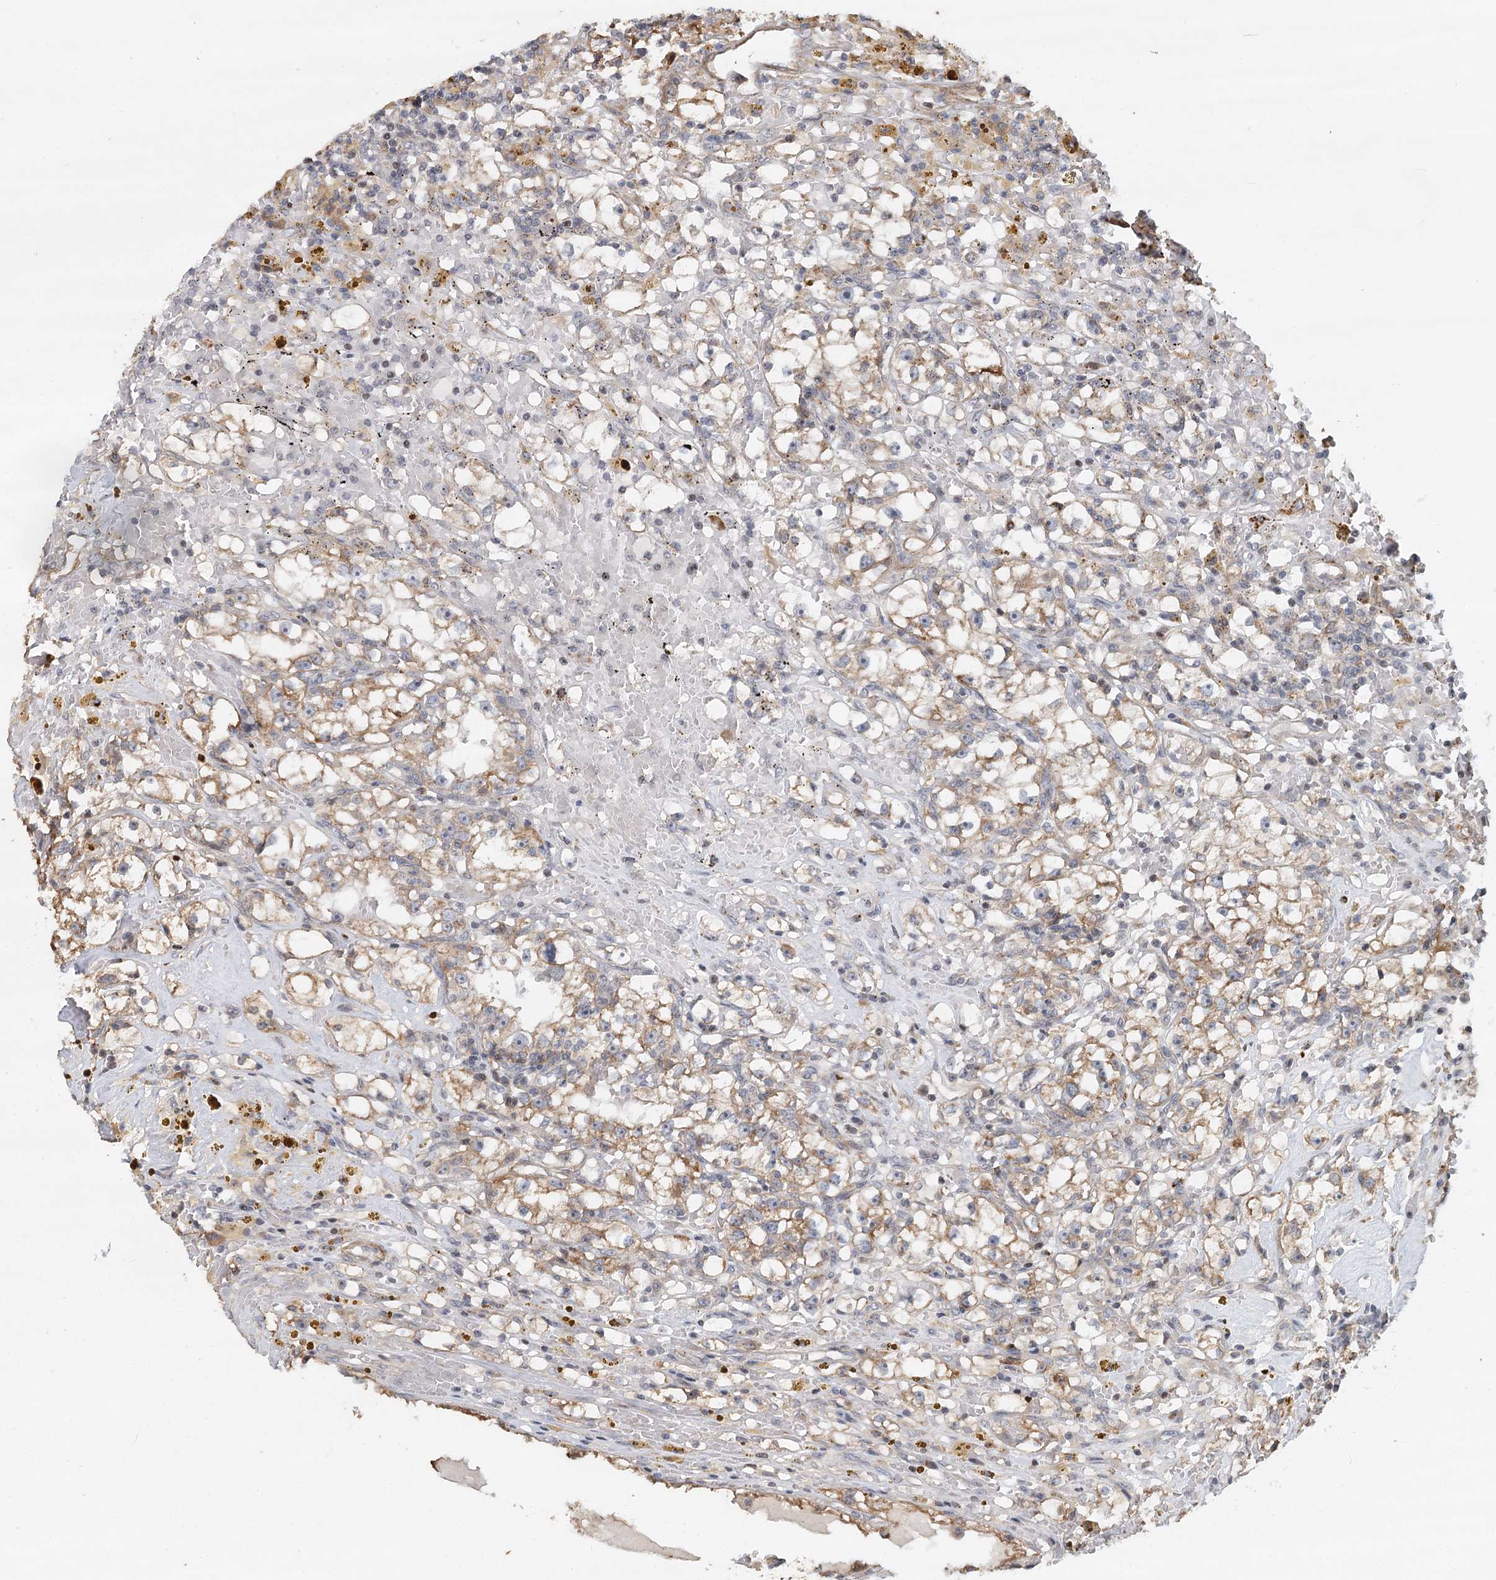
{"staining": {"intensity": "moderate", "quantity": ">75%", "location": "cytoplasmic/membranous"}, "tissue": "renal cancer", "cell_type": "Tumor cells", "image_type": "cancer", "snomed": [{"axis": "morphology", "description": "Adenocarcinoma, NOS"}, {"axis": "topography", "description": "Kidney"}], "caption": "Immunohistochemical staining of renal adenocarcinoma reveals medium levels of moderate cytoplasmic/membranous protein positivity in about >75% of tumor cells. (Stains: DAB in brown, nuclei in blue, Microscopy: brightfield microscopy at high magnification).", "gene": "RNF111", "patient": {"sex": "male", "age": 56}}